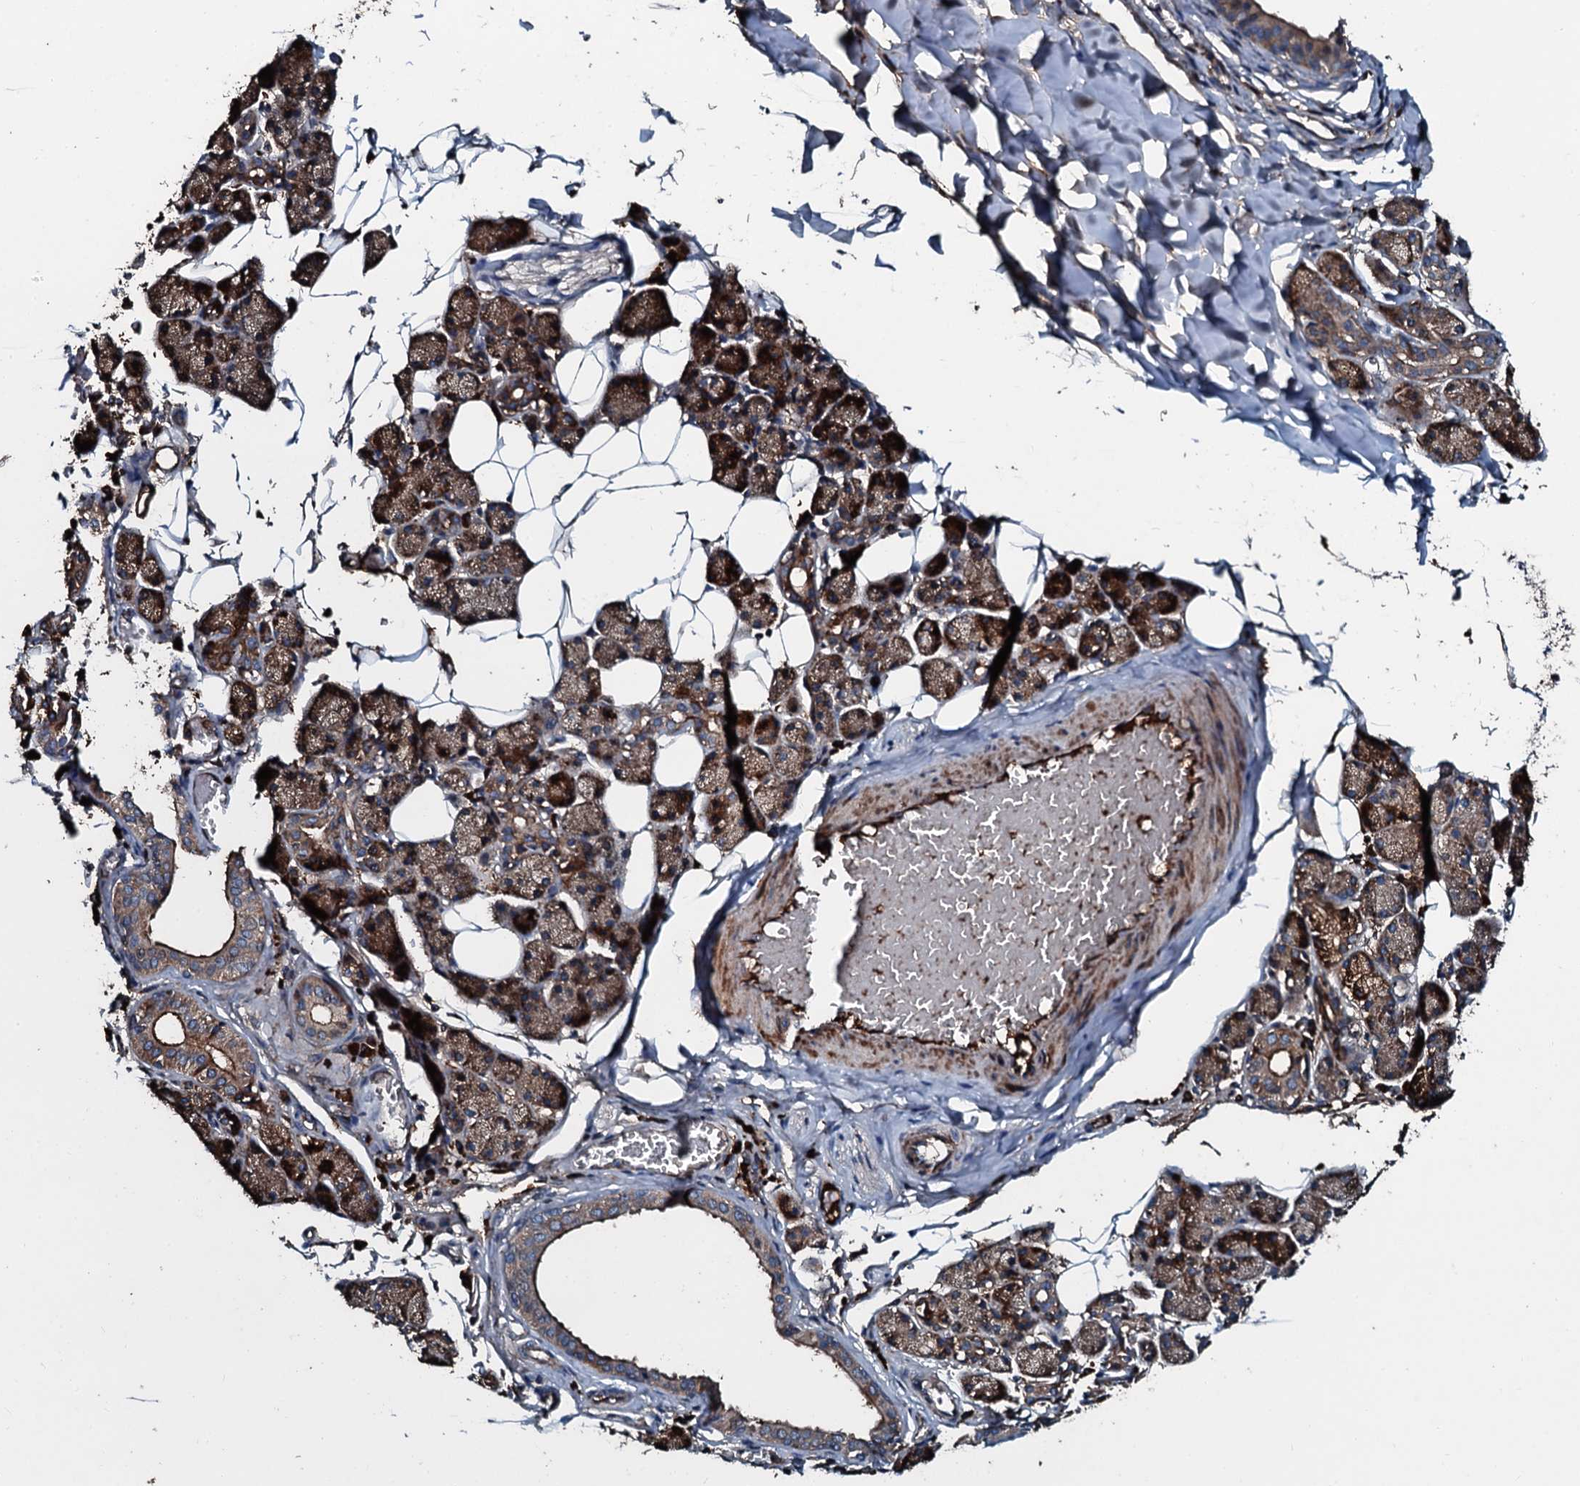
{"staining": {"intensity": "strong", "quantity": ">75%", "location": "cytoplasmic/membranous"}, "tissue": "salivary gland", "cell_type": "Glandular cells", "image_type": "normal", "snomed": [{"axis": "morphology", "description": "Normal tissue, NOS"}, {"axis": "topography", "description": "Salivary gland"}], "caption": "Strong cytoplasmic/membranous positivity for a protein is seen in approximately >75% of glandular cells of benign salivary gland using immunohistochemistry (IHC).", "gene": "AARS1", "patient": {"sex": "female", "age": 33}}